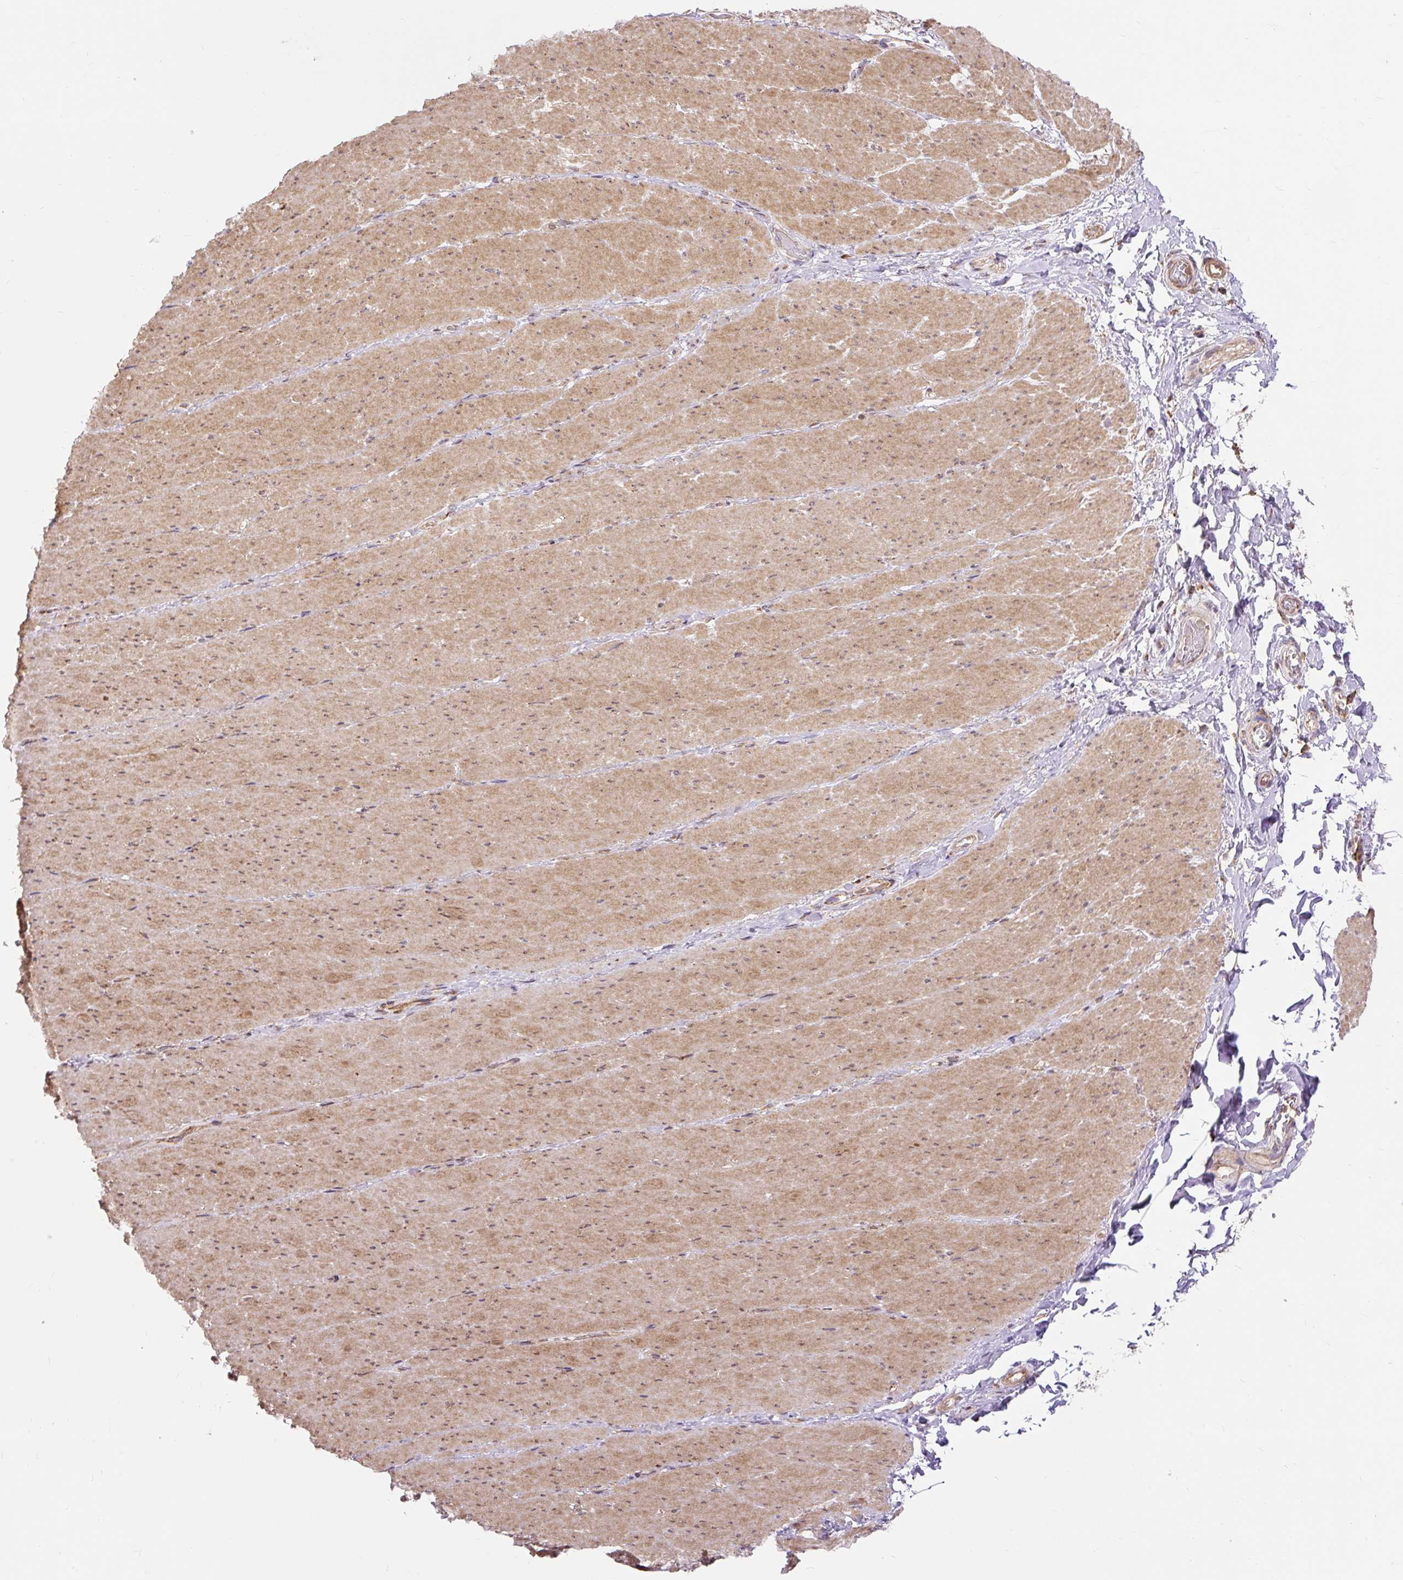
{"staining": {"intensity": "moderate", "quantity": ">75%", "location": "cytoplasmic/membranous"}, "tissue": "smooth muscle", "cell_type": "Smooth muscle cells", "image_type": "normal", "snomed": [{"axis": "morphology", "description": "Normal tissue, NOS"}, {"axis": "topography", "description": "Smooth muscle"}, {"axis": "topography", "description": "Rectum"}], "caption": "Immunohistochemistry (IHC) image of unremarkable smooth muscle: smooth muscle stained using immunohistochemistry (IHC) shows medium levels of moderate protein expression localized specifically in the cytoplasmic/membranous of smooth muscle cells, appearing as a cytoplasmic/membranous brown color.", "gene": "TRIAP1", "patient": {"sex": "male", "age": 53}}